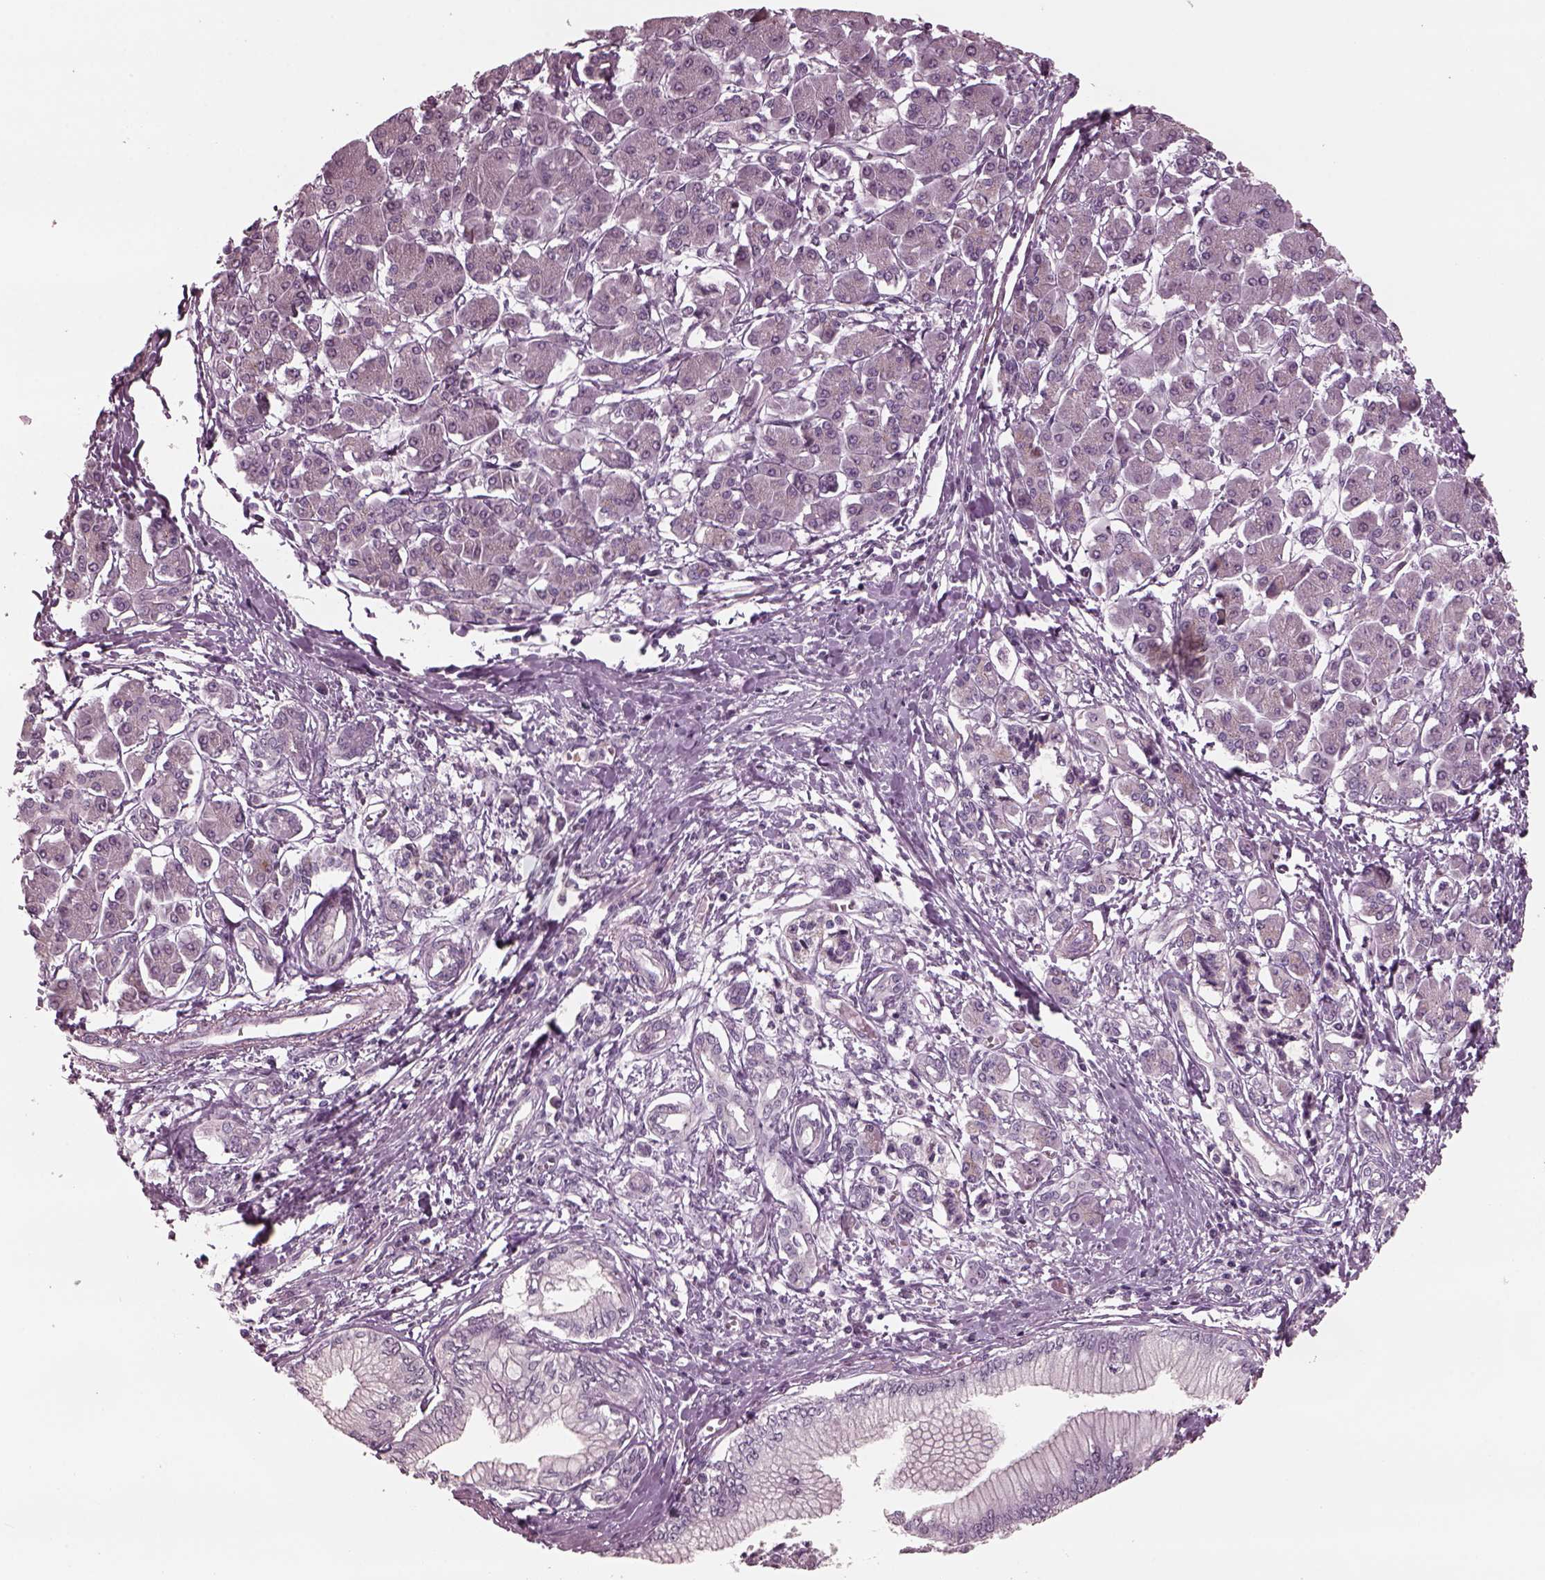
{"staining": {"intensity": "negative", "quantity": "none", "location": "none"}, "tissue": "pancreatic cancer", "cell_type": "Tumor cells", "image_type": "cancer", "snomed": [{"axis": "morphology", "description": "Adenocarcinoma, NOS"}, {"axis": "topography", "description": "Pancreas"}], "caption": "DAB immunohistochemical staining of adenocarcinoma (pancreatic) shows no significant staining in tumor cells.", "gene": "SAXO1", "patient": {"sex": "female", "age": 68}}